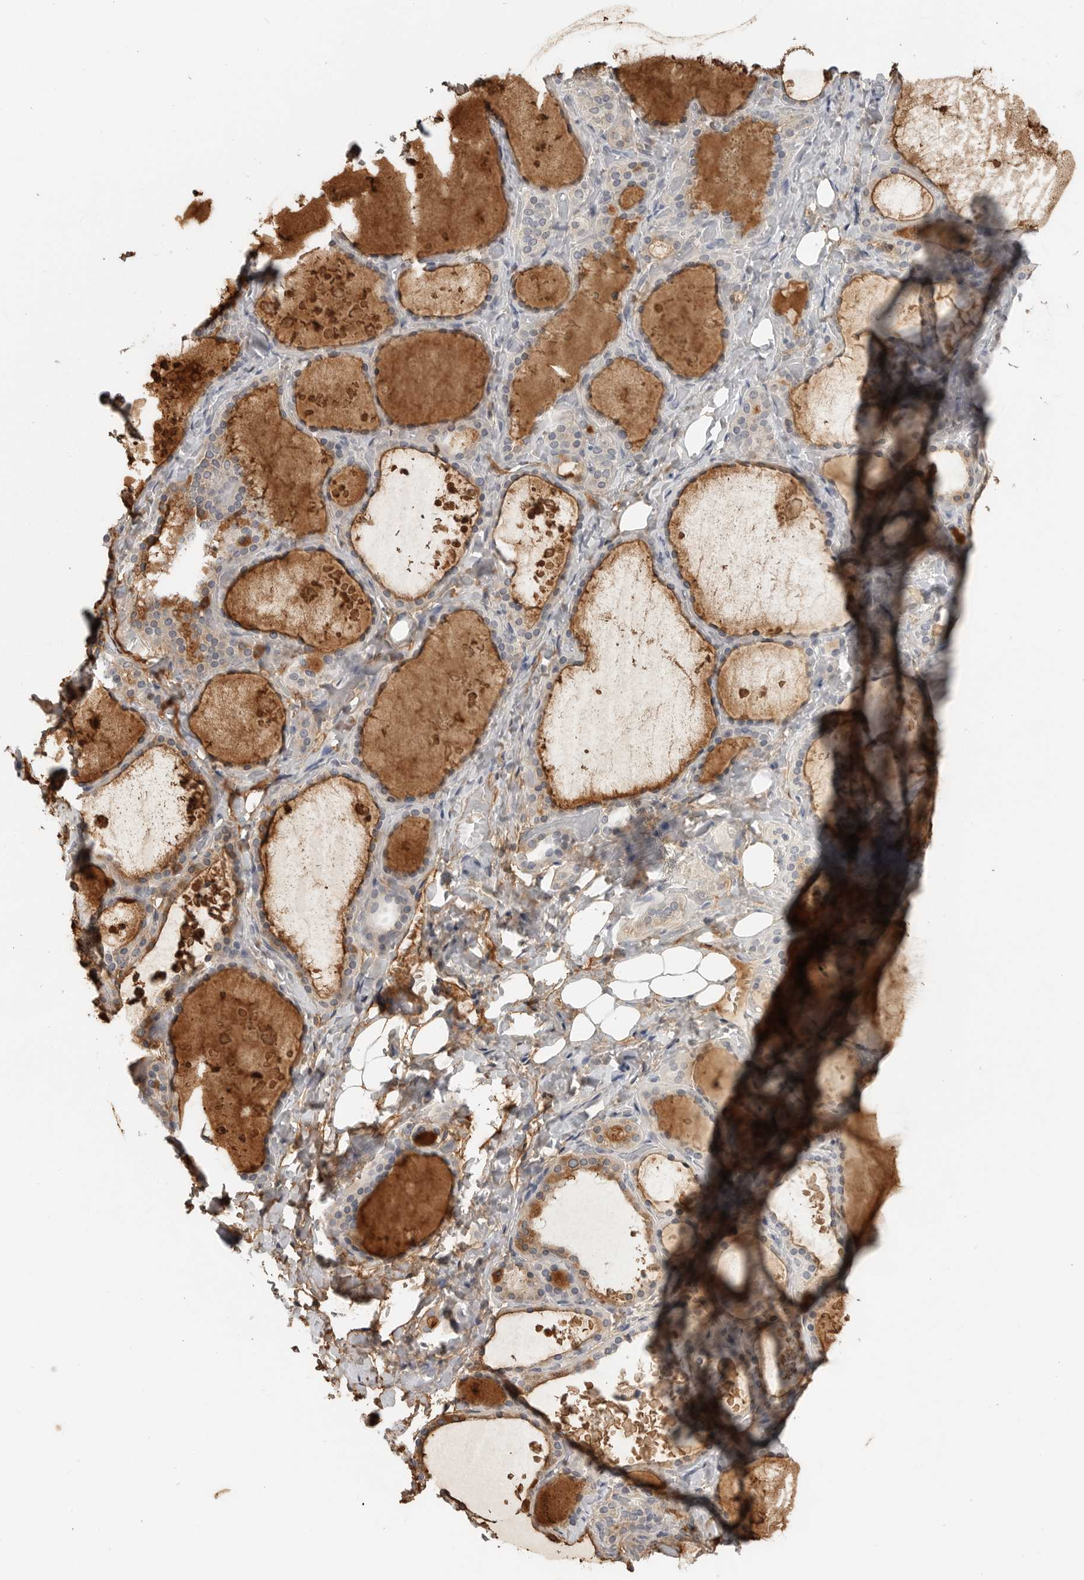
{"staining": {"intensity": "weak", "quantity": "25%-75%", "location": "cytoplasmic/membranous"}, "tissue": "thyroid gland", "cell_type": "Glandular cells", "image_type": "normal", "snomed": [{"axis": "morphology", "description": "Normal tissue, NOS"}, {"axis": "topography", "description": "Thyroid gland"}], "caption": "Thyroid gland stained with IHC reveals weak cytoplasmic/membranous positivity in approximately 25%-75% of glandular cells.", "gene": "IL12RB2", "patient": {"sex": "female", "age": 44}}